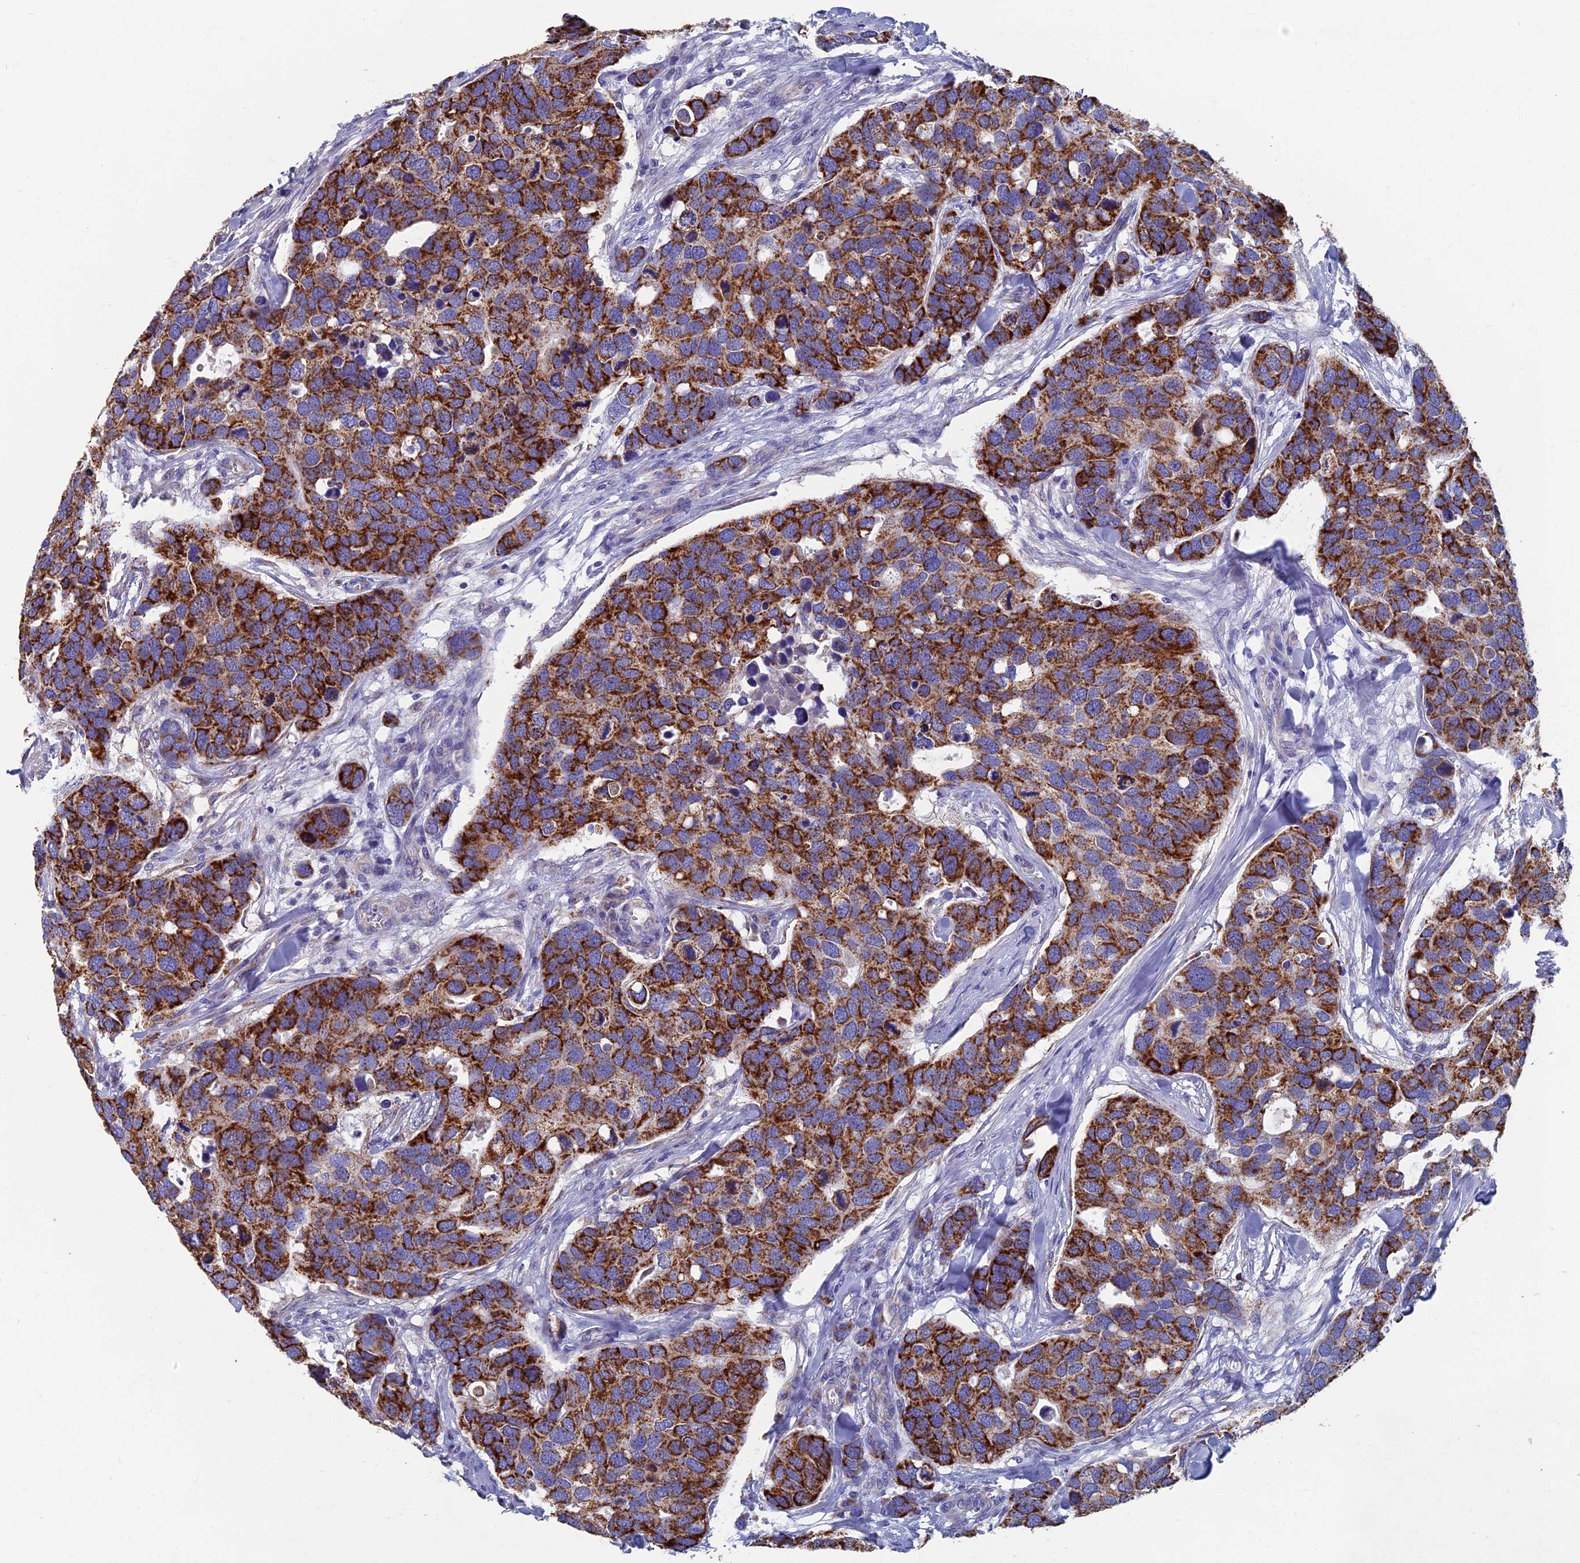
{"staining": {"intensity": "strong", "quantity": ">75%", "location": "cytoplasmic/membranous"}, "tissue": "breast cancer", "cell_type": "Tumor cells", "image_type": "cancer", "snomed": [{"axis": "morphology", "description": "Duct carcinoma"}, {"axis": "topography", "description": "Breast"}], "caption": "There is high levels of strong cytoplasmic/membranous staining in tumor cells of breast cancer, as demonstrated by immunohistochemical staining (brown color).", "gene": "OAT", "patient": {"sex": "female", "age": 83}}